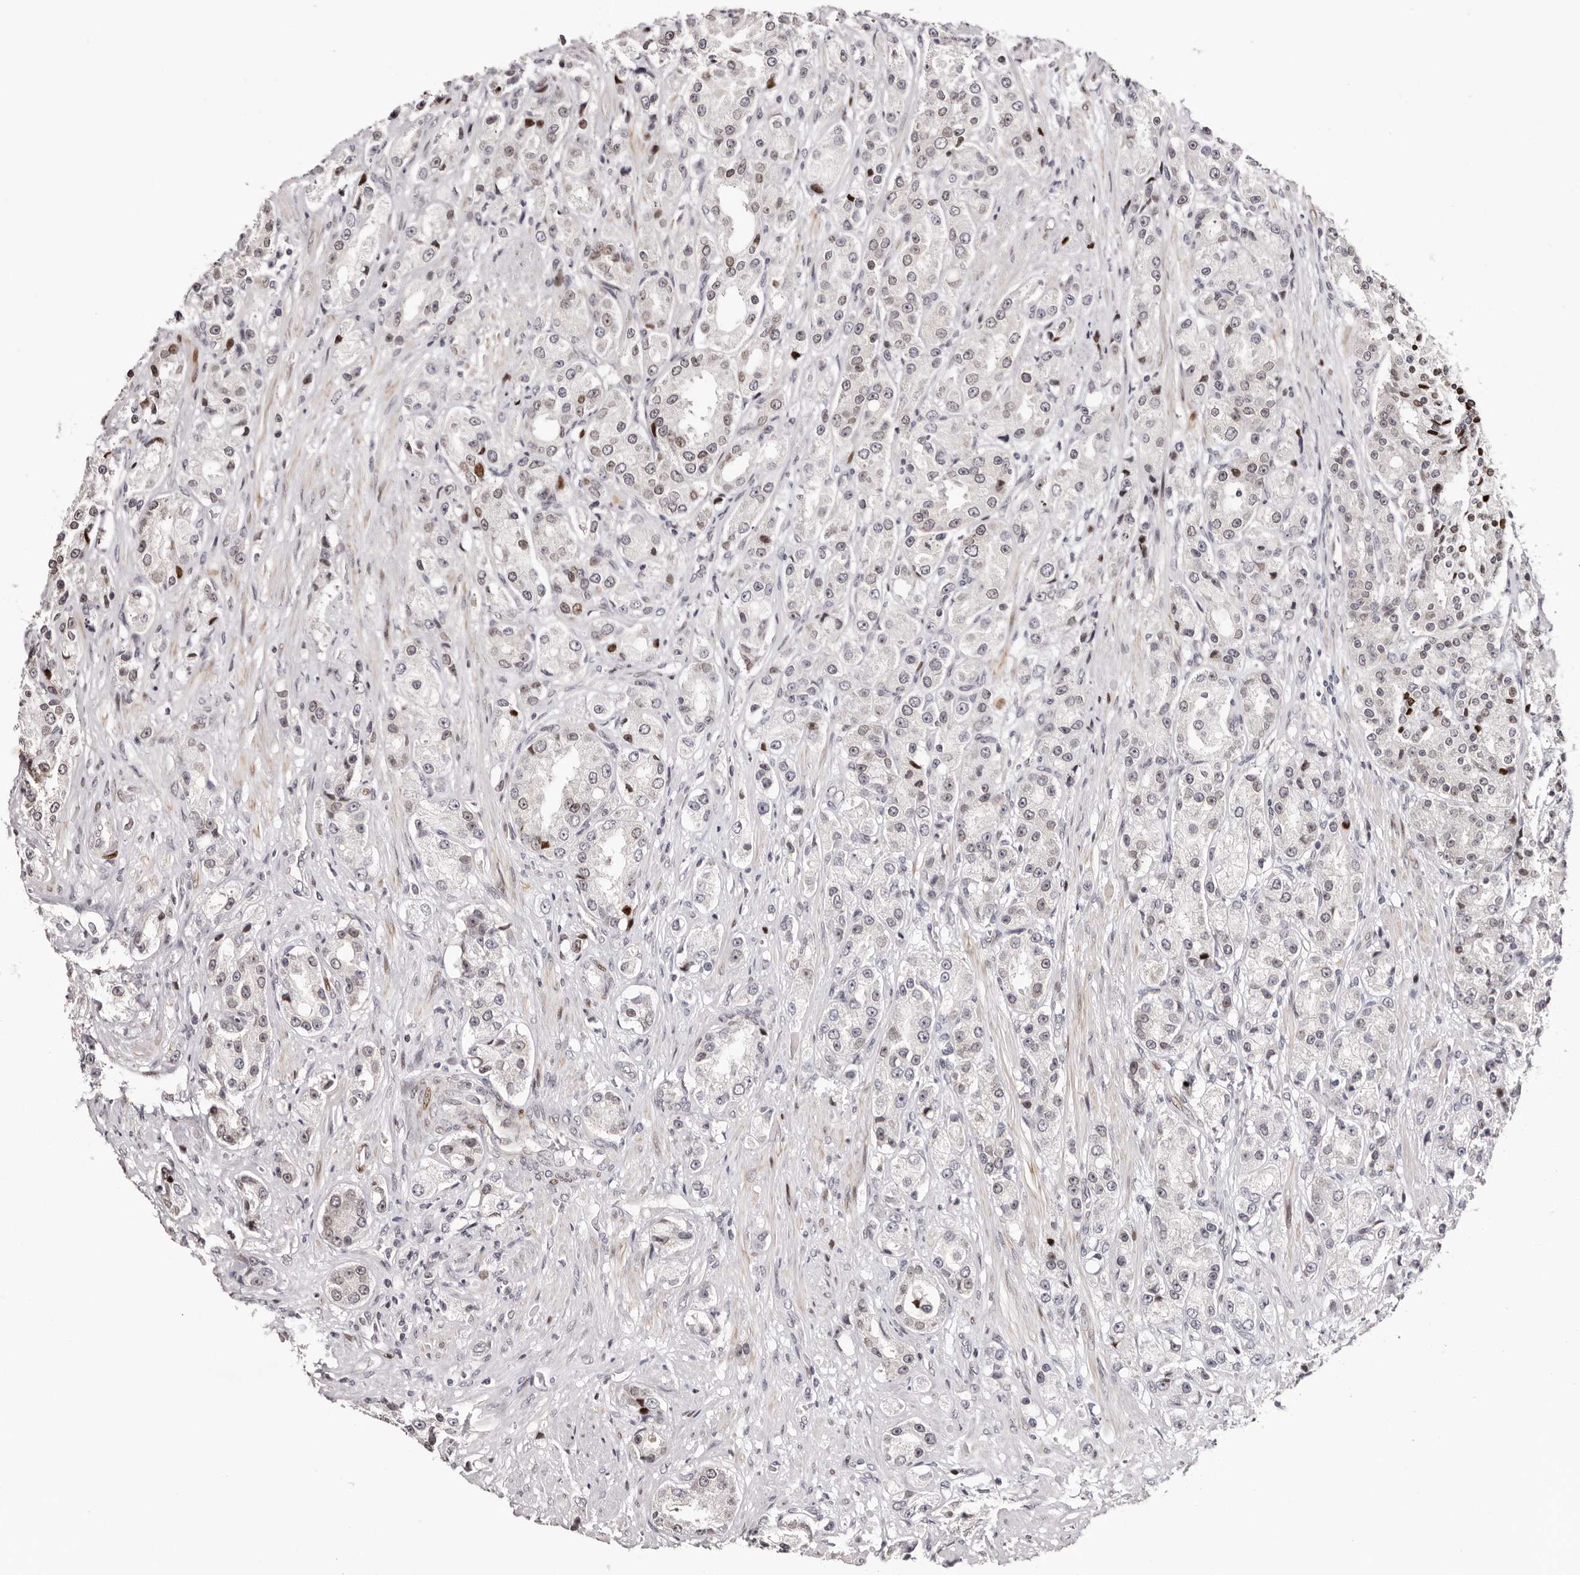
{"staining": {"intensity": "weak", "quantity": "25%-75%", "location": "cytoplasmic/membranous,nuclear"}, "tissue": "prostate cancer", "cell_type": "Tumor cells", "image_type": "cancer", "snomed": [{"axis": "morphology", "description": "Adenocarcinoma, High grade"}, {"axis": "topography", "description": "Prostate"}], "caption": "Approximately 25%-75% of tumor cells in prostate cancer (high-grade adenocarcinoma) demonstrate weak cytoplasmic/membranous and nuclear protein staining as visualized by brown immunohistochemical staining.", "gene": "NUP153", "patient": {"sex": "male", "age": 60}}